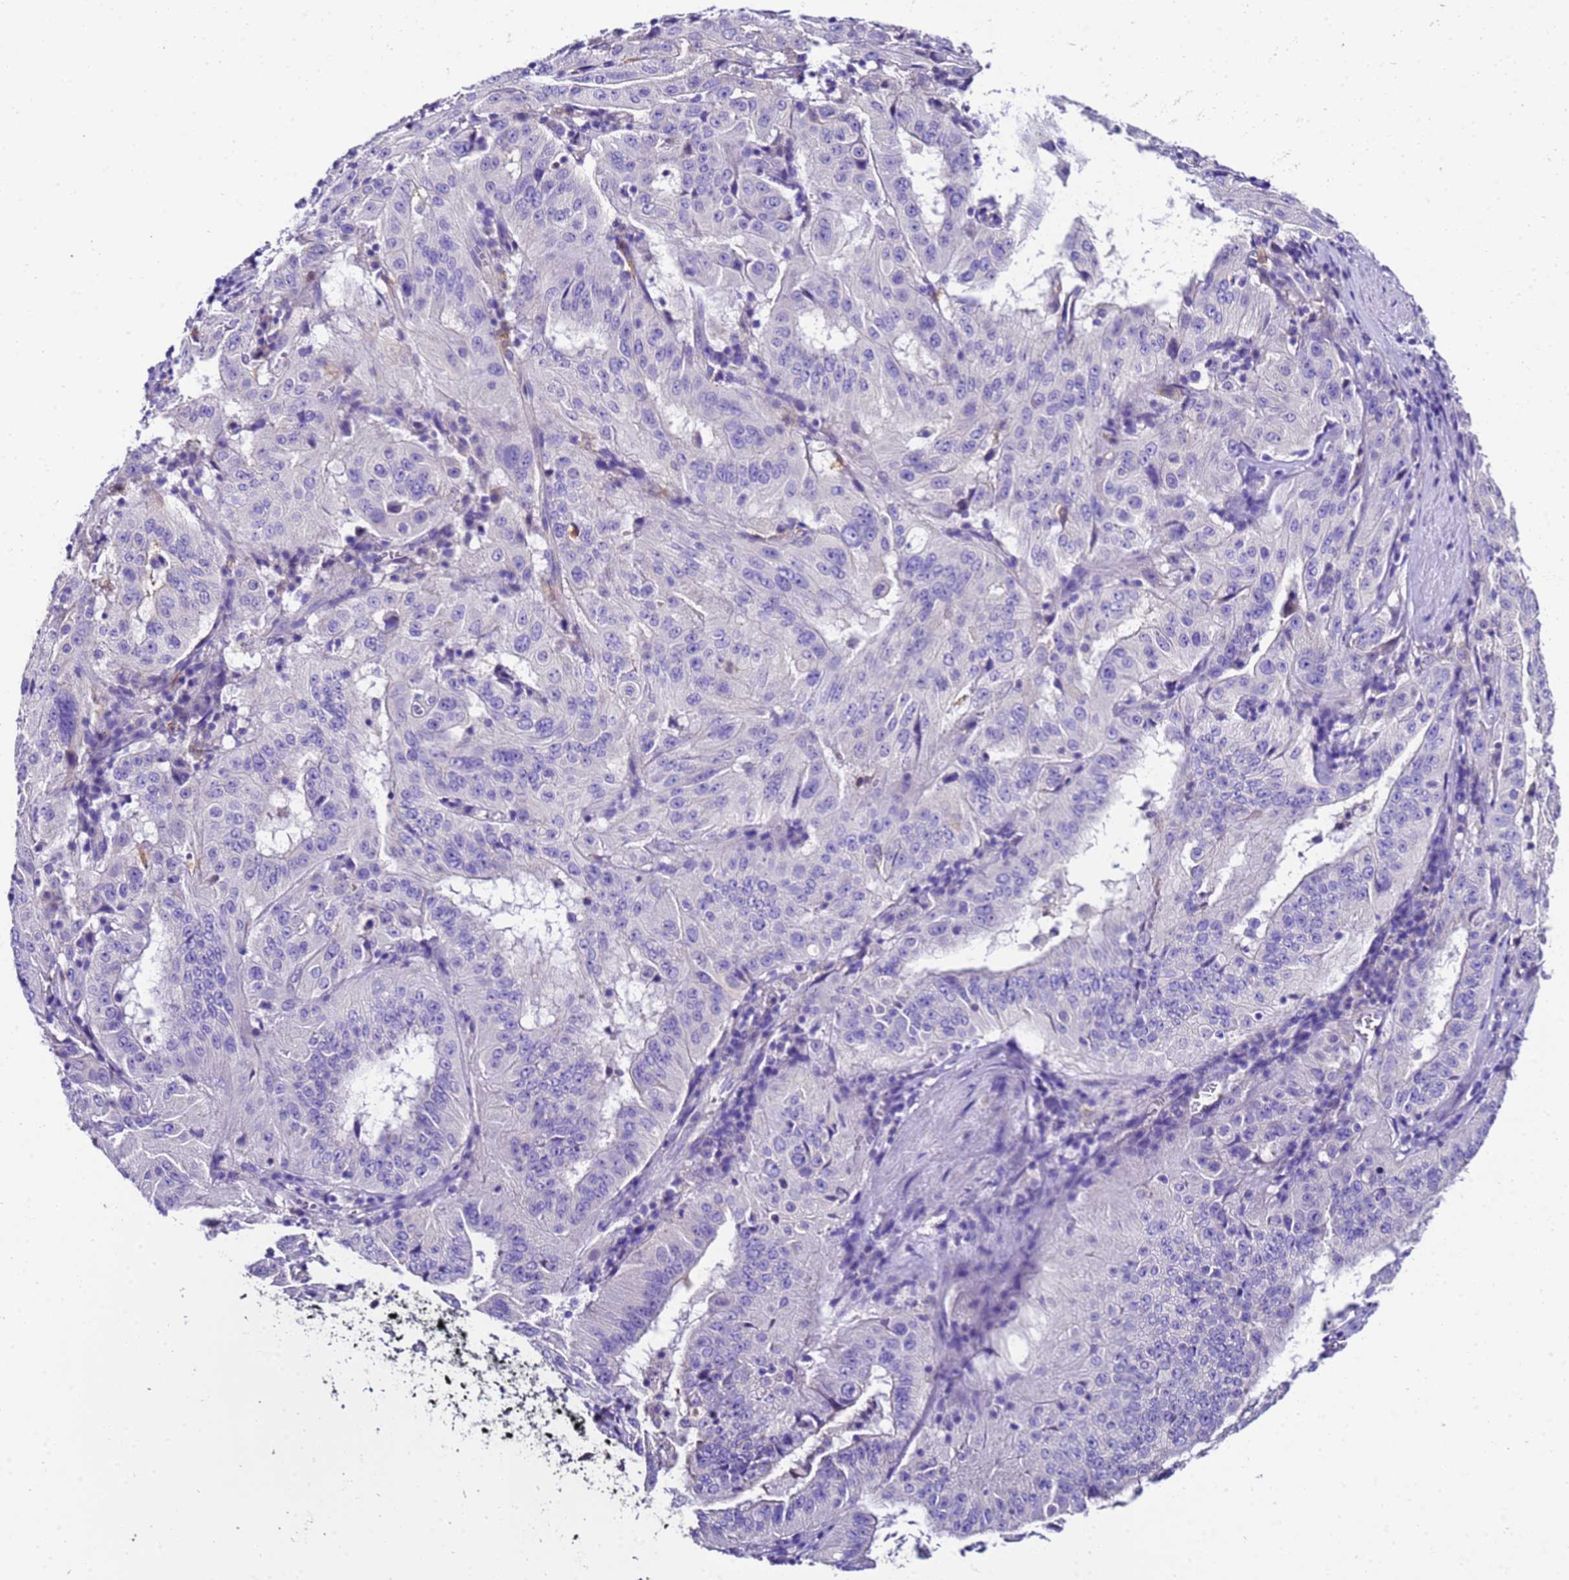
{"staining": {"intensity": "negative", "quantity": "none", "location": "none"}, "tissue": "pancreatic cancer", "cell_type": "Tumor cells", "image_type": "cancer", "snomed": [{"axis": "morphology", "description": "Adenocarcinoma, NOS"}, {"axis": "topography", "description": "Pancreas"}], "caption": "There is no significant positivity in tumor cells of adenocarcinoma (pancreatic).", "gene": "UGT2A1", "patient": {"sex": "male", "age": 63}}